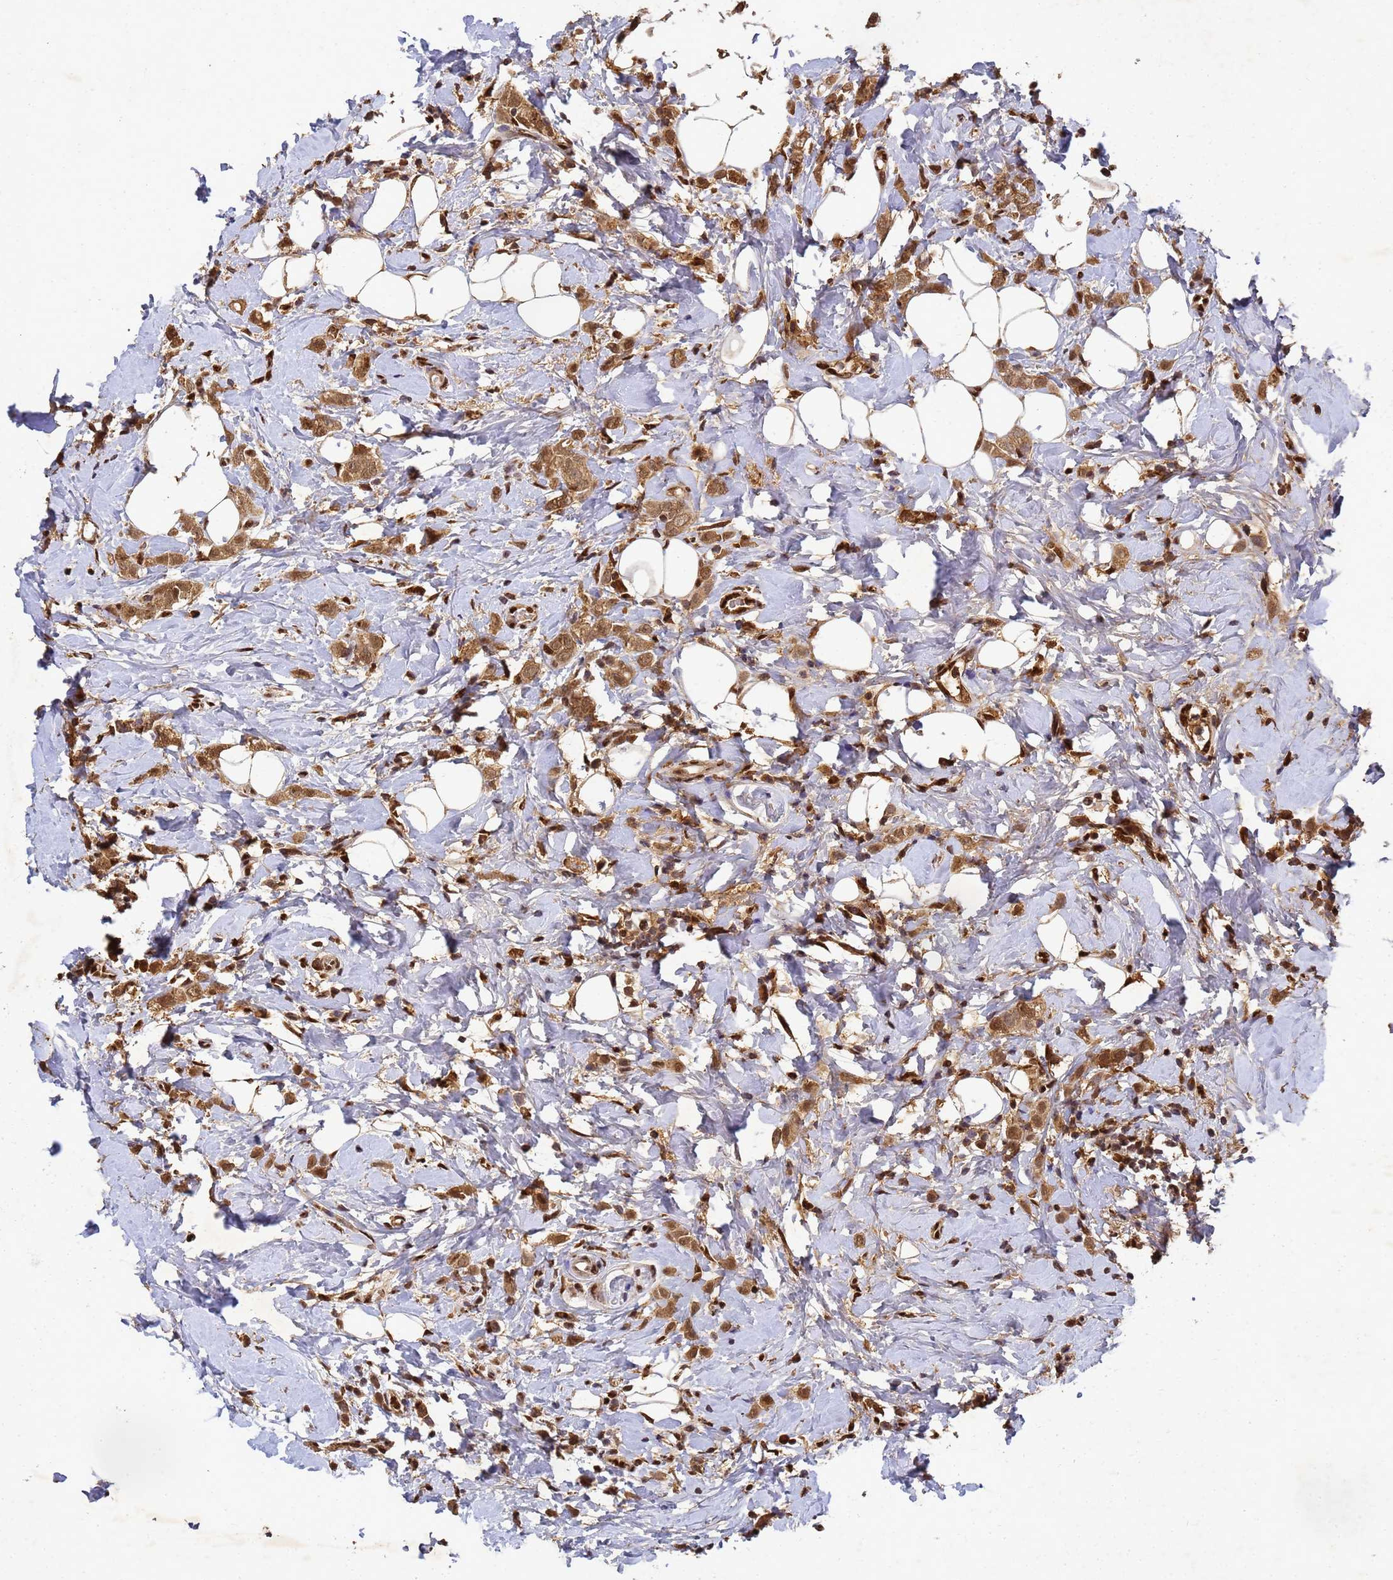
{"staining": {"intensity": "moderate", "quantity": ">75%", "location": "cytoplasmic/membranous,nuclear"}, "tissue": "breast cancer", "cell_type": "Tumor cells", "image_type": "cancer", "snomed": [{"axis": "morphology", "description": "Lobular carcinoma"}, {"axis": "topography", "description": "Breast"}], "caption": "Brown immunohistochemical staining in breast cancer exhibits moderate cytoplasmic/membranous and nuclear staining in approximately >75% of tumor cells. The staining was performed using DAB (3,3'-diaminobenzidine) to visualize the protein expression in brown, while the nuclei were stained in blue with hematoxylin (Magnification: 20x).", "gene": "SECISBP2", "patient": {"sex": "female", "age": 47}}